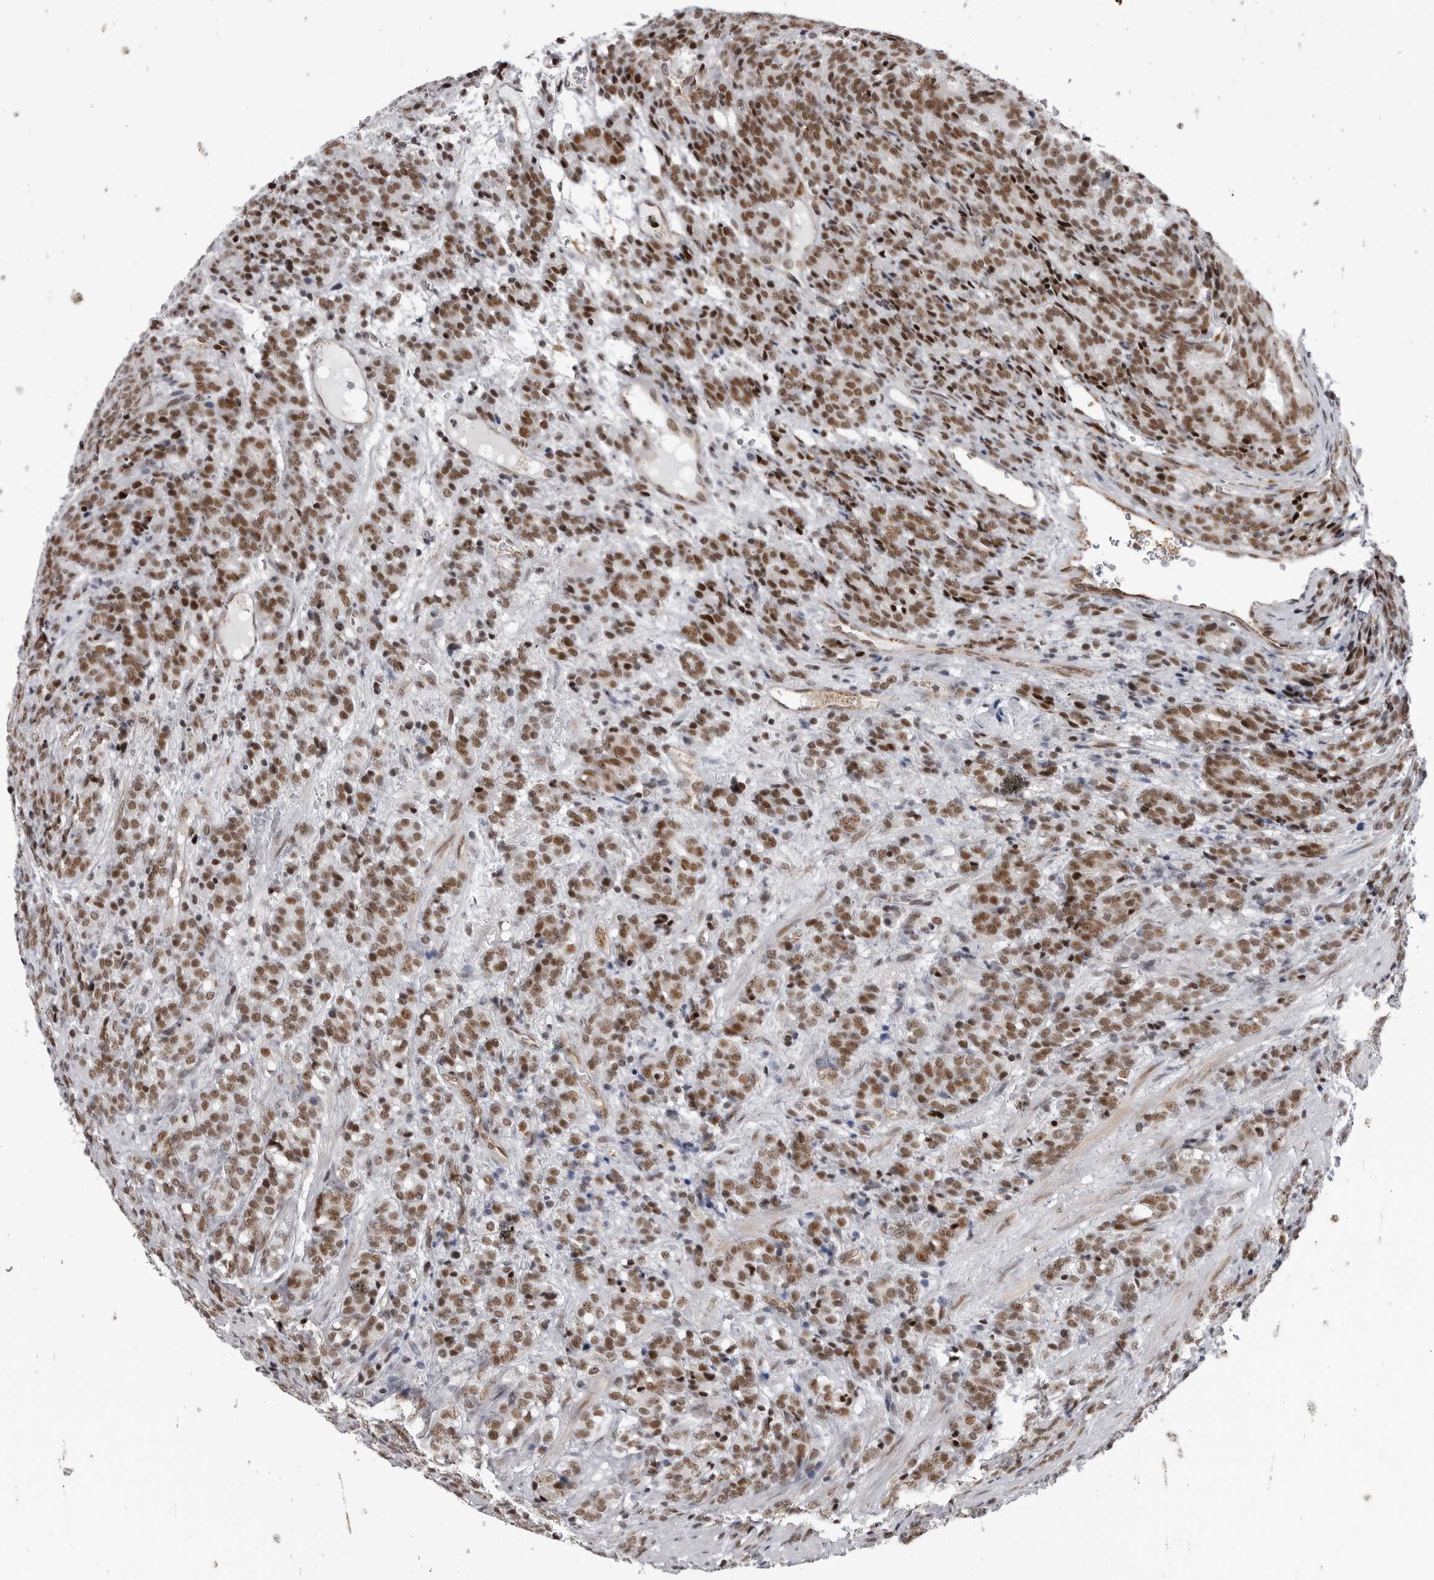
{"staining": {"intensity": "moderate", "quantity": ">75%", "location": "nuclear"}, "tissue": "prostate cancer", "cell_type": "Tumor cells", "image_type": "cancer", "snomed": [{"axis": "morphology", "description": "Adenocarcinoma, High grade"}, {"axis": "topography", "description": "Prostate"}], "caption": "Protein staining shows moderate nuclear expression in about >75% of tumor cells in prostate cancer (adenocarcinoma (high-grade)).", "gene": "RNF26", "patient": {"sex": "male", "age": 62}}